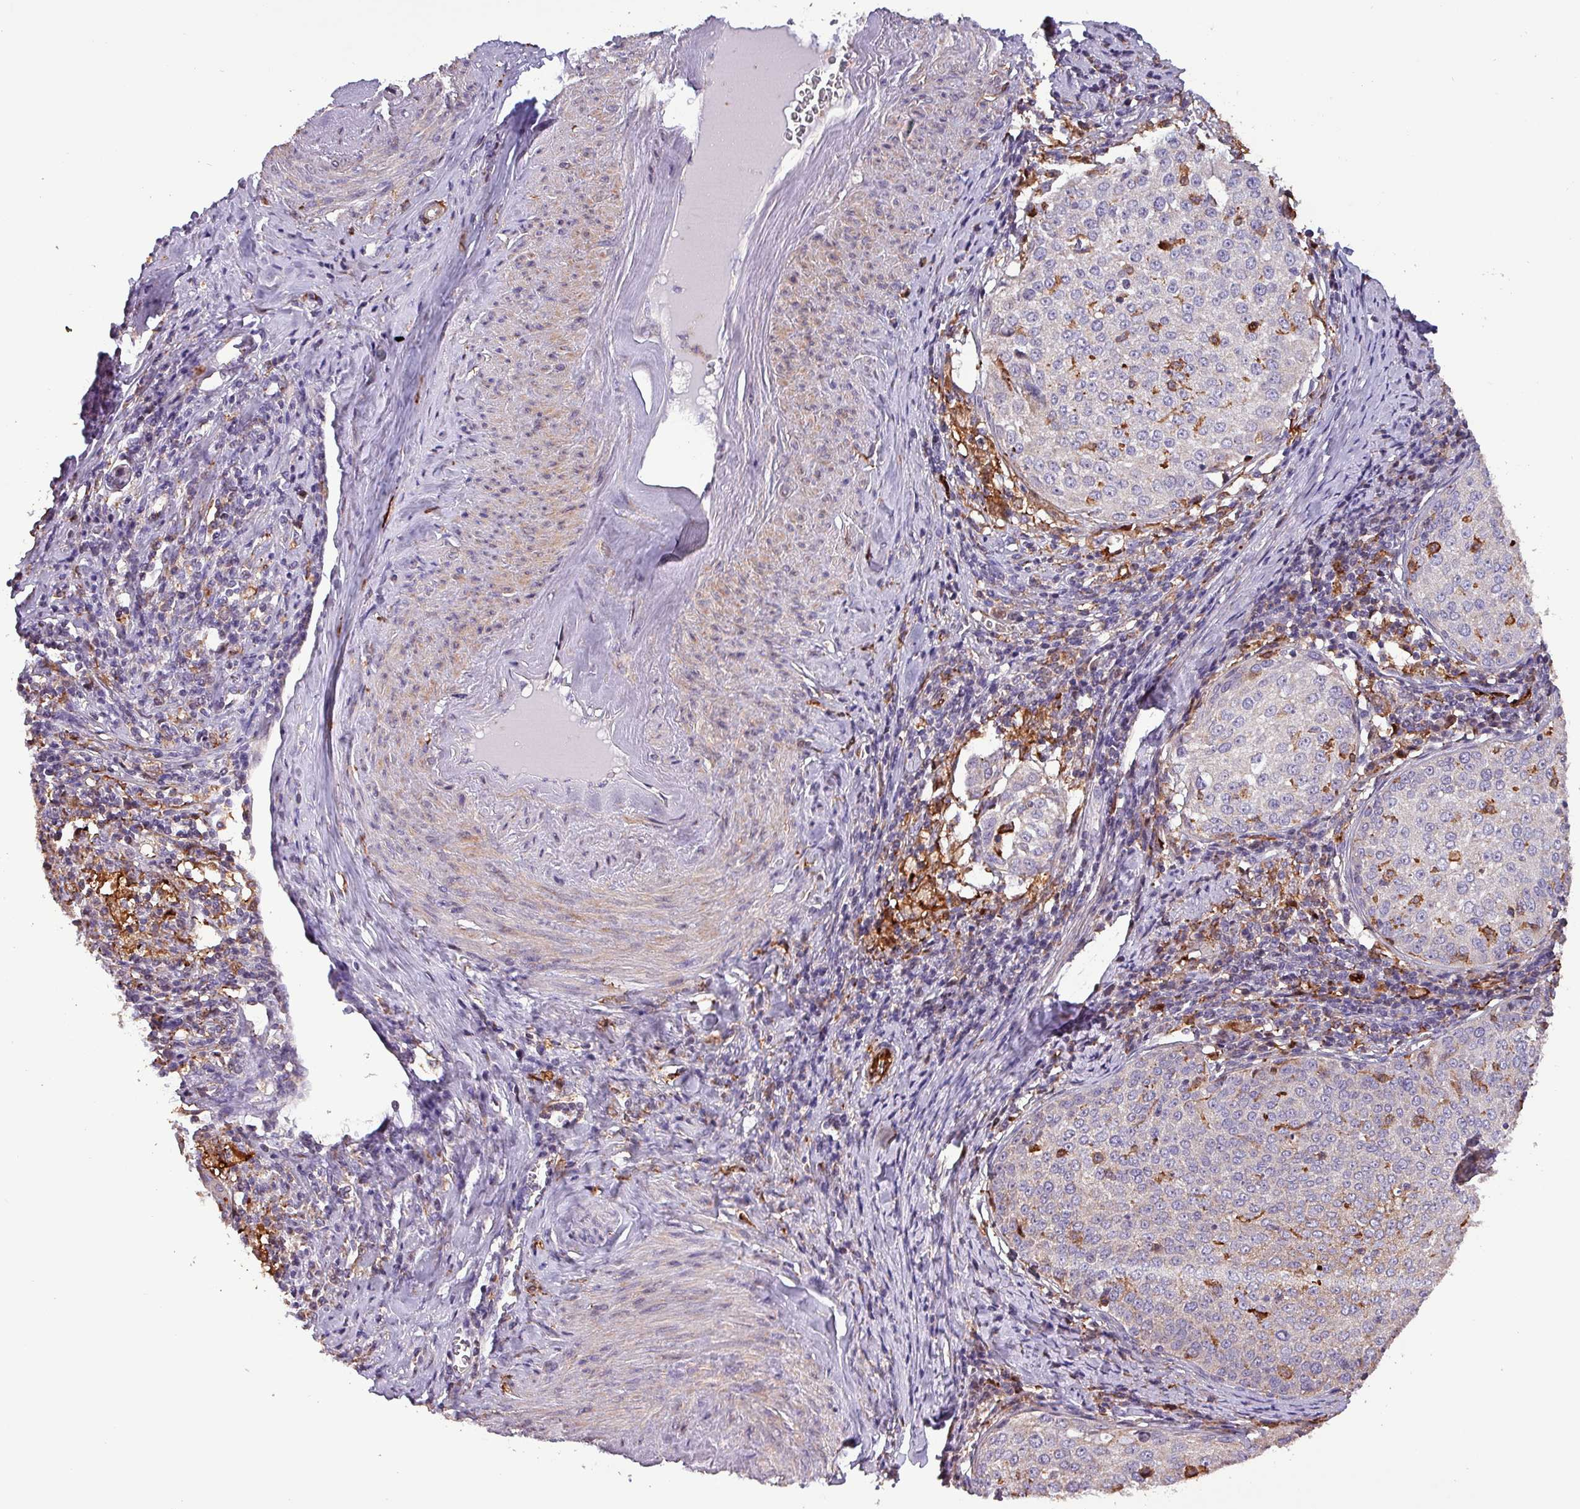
{"staining": {"intensity": "moderate", "quantity": "<25%", "location": "cytoplasmic/membranous"}, "tissue": "cervical cancer", "cell_type": "Tumor cells", "image_type": "cancer", "snomed": [{"axis": "morphology", "description": "Squamous cell carcinoma, NOS"}, {"axis": "topography", "description": "Cervix"}], "caption": "A low amount of moderate cytoplasmic/membranous positivity is identified in about <25% of tumor cells in cervical squamous cell carcinoma tissue.", "gene": "SCIN", "patient": {"sex": "female", "age": 57}}